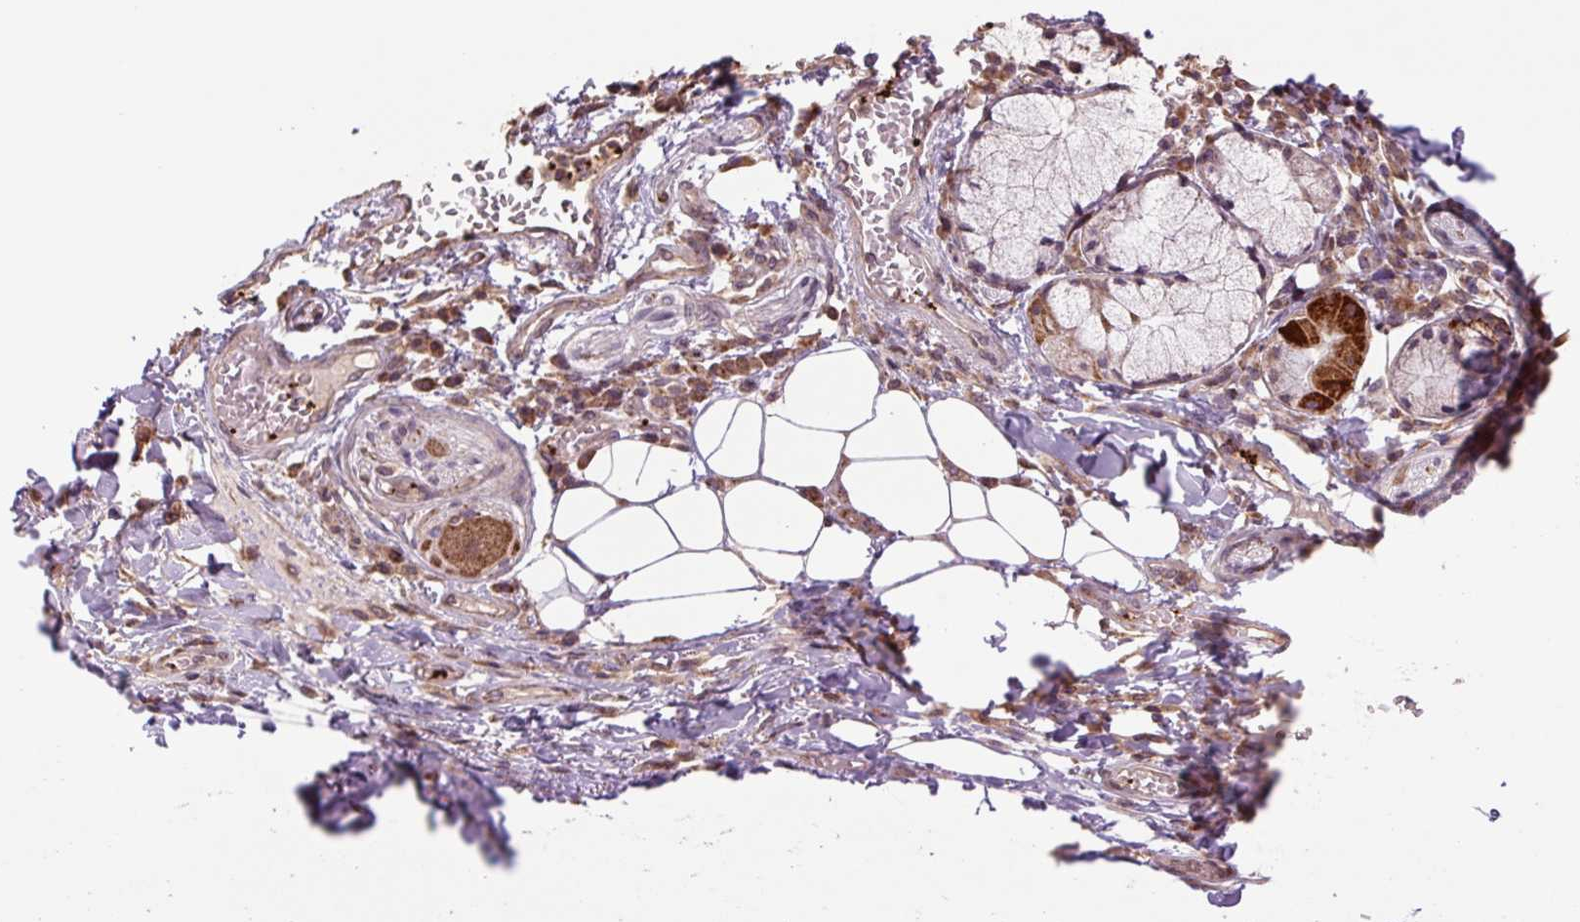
{"staining": {"intensity": "moderate", "quantity": "<25%", "location": "cytoplasmic/membranous"}, "tissue": "adipose tissue", "cell_type": "Adipocytes", "image_type": "normal", "snomed": [{"axis": "morphology", "description": "Normal tissue, NOS"}, {"axis": "topography", "description": "Cartilage tissue"}, {"axis": "topography", "description": "Bronchus"}], "caption": "Immunohistochemistry (IHC) of benign human adipose tissue reveals low levels of moderate cytoplasmic/membranous expression in approximately <25% of adipocytes.", "gene": "TMEM160", "patient": {"sex": "male", "age": 56}}